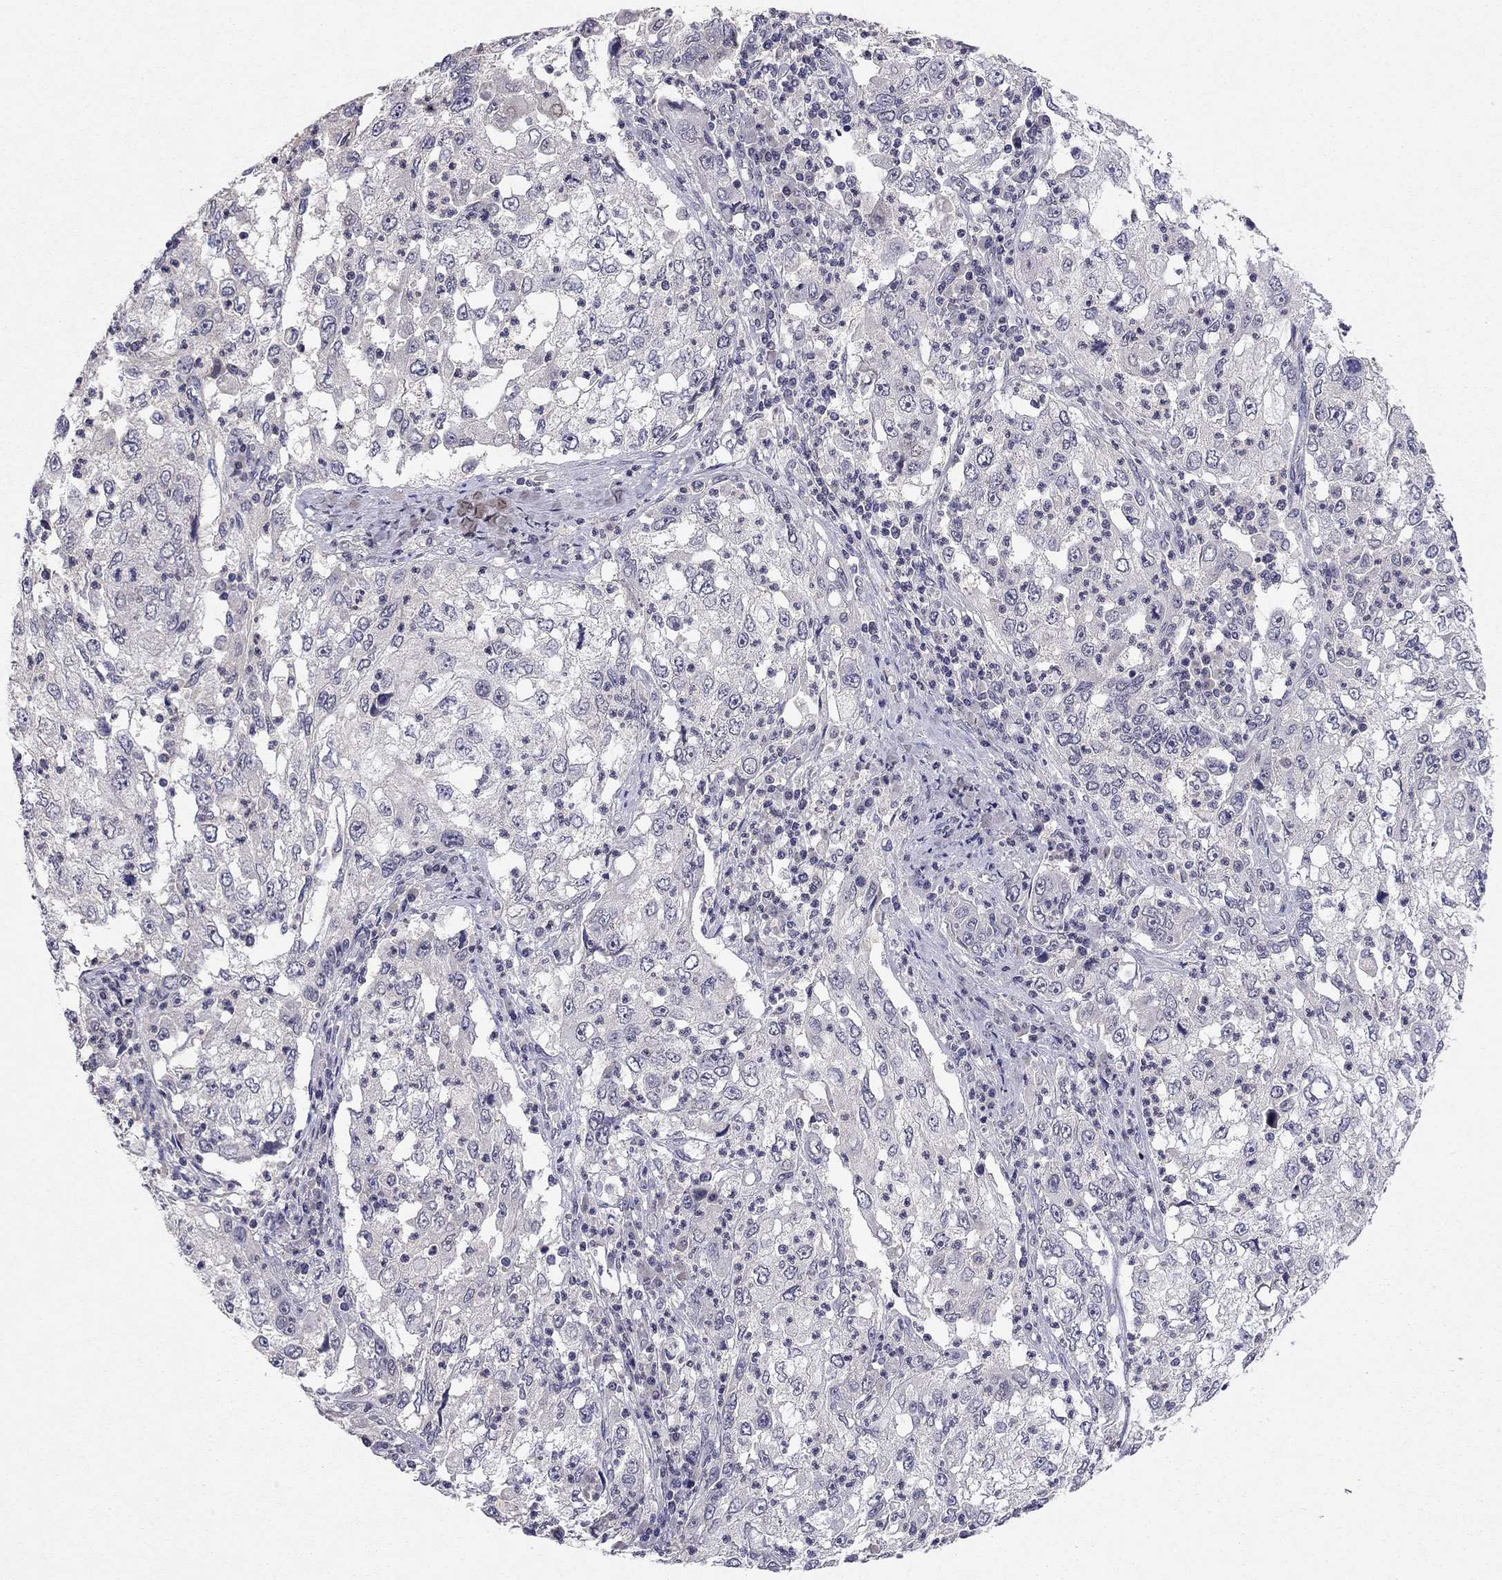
{"staining": {"intensity": "negative", "quantity": "none", "location": "none"}, "tissue": "cervical cancer", "cell_type": "Tumor cells", "image_type": "cancer", "snomed": [{"axis": "morphology", "description": "Squamous cell carcinoma, NOS"}, {"axis": "topography", "description": "Cervix"}], "caption": "Tumor cells show no significant staining in cervical squamous cell carcinoma.", "gene": "ESR2", "patient": {"sex": "female", "age": 36}}